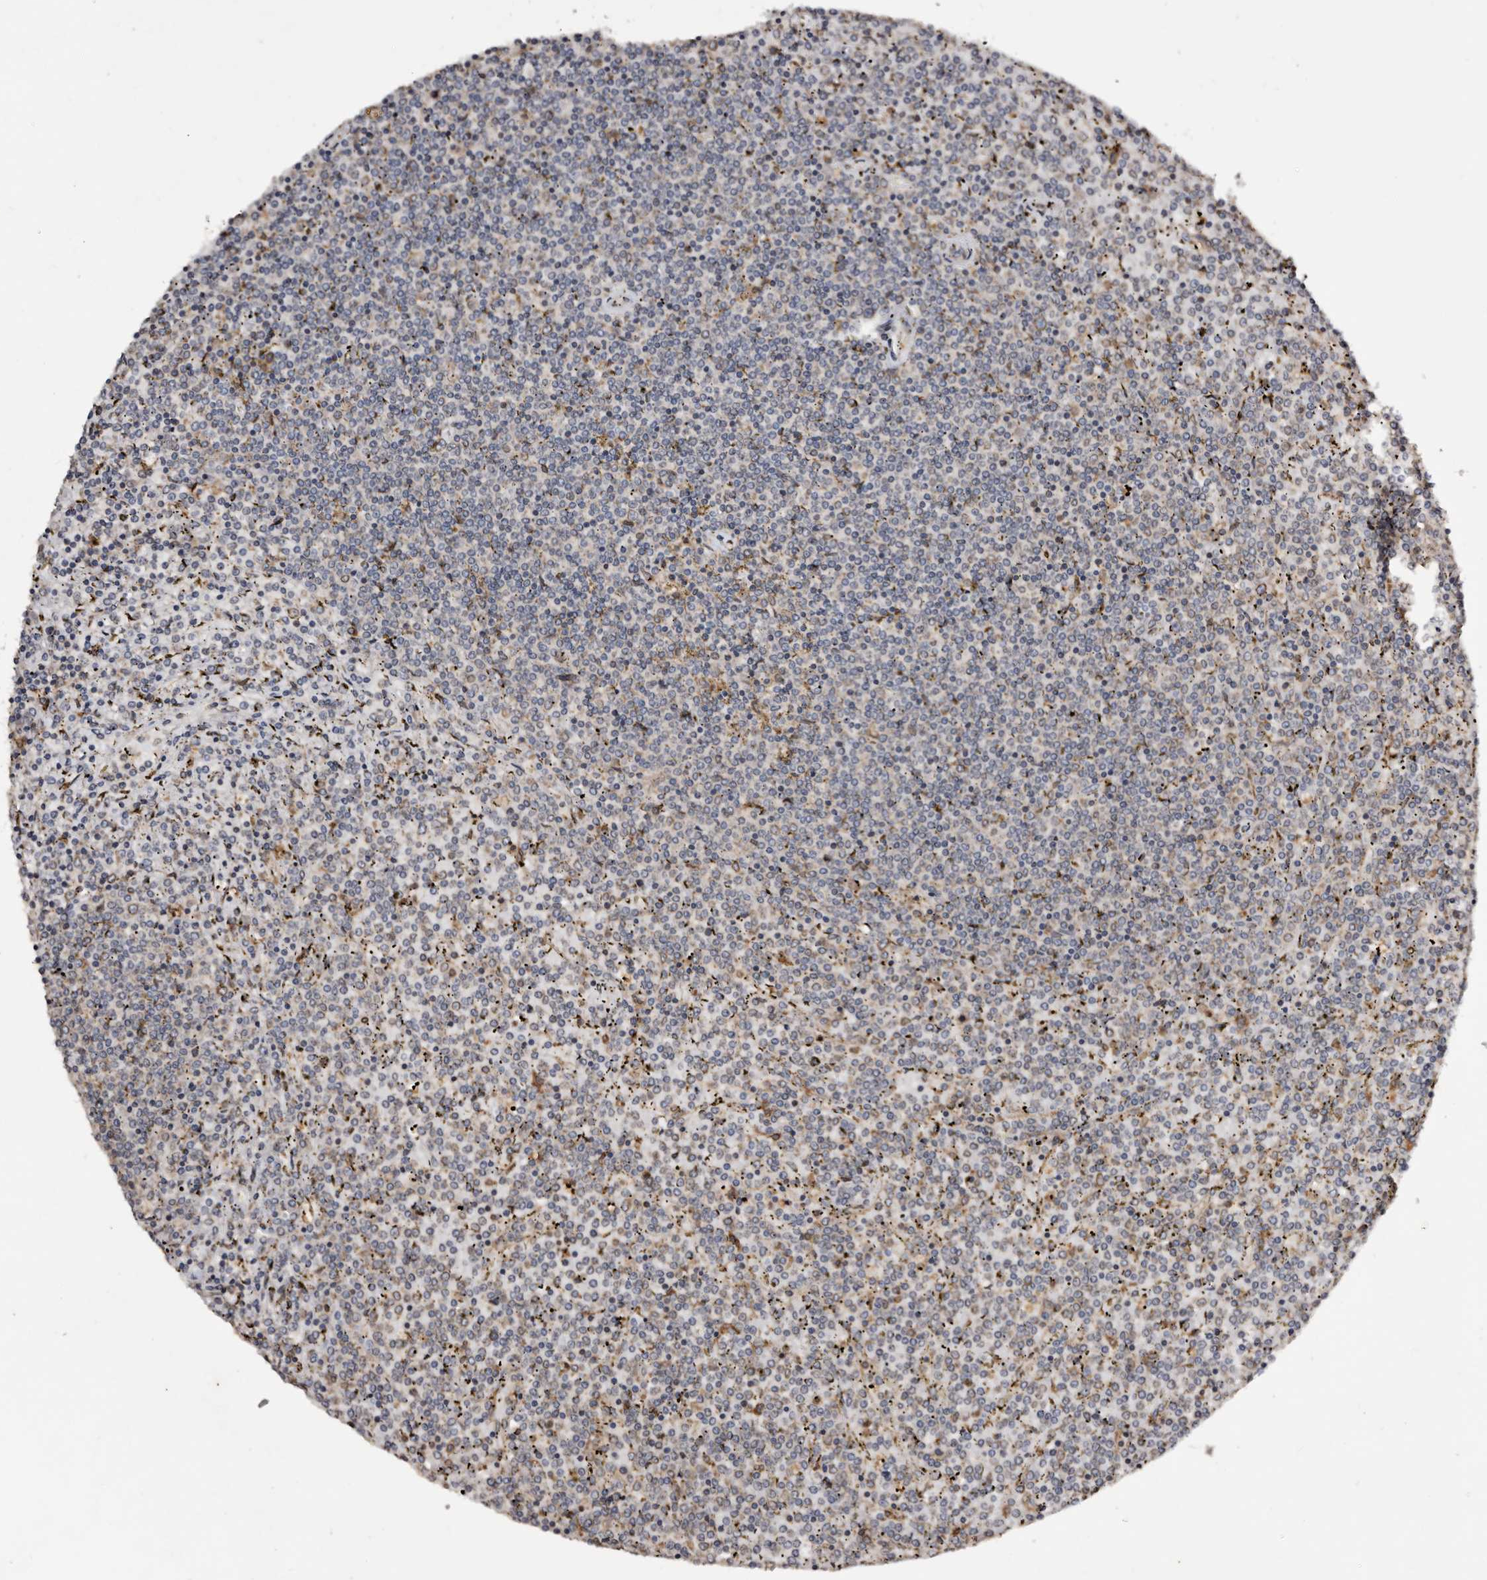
{"staining": {"intensity": "negative", "quantity": "none", "location": "none"}, "tissue": "lymphoma", "cell_type": "Tumor cells", "image_type": "cancer", "snomed": [{"axis": "morphology", "description": "Malignant lymphoma, non-Hodgkin's type, Low grade"}, {"axis": "topography", "description": "Spleen"}], "caption": "Immunohistochemistry (IHC) image of malignant lymphoma, non-Hodgkin's type (low-grade) stained for a protein (brown), which shows no expression in tumor cells. (DAB immunohistochemistry (IHC) visualized using brightfield microscopy, high magnification).", "gene": "INKA2", "patient": {"sex": "female", "age": 19}}